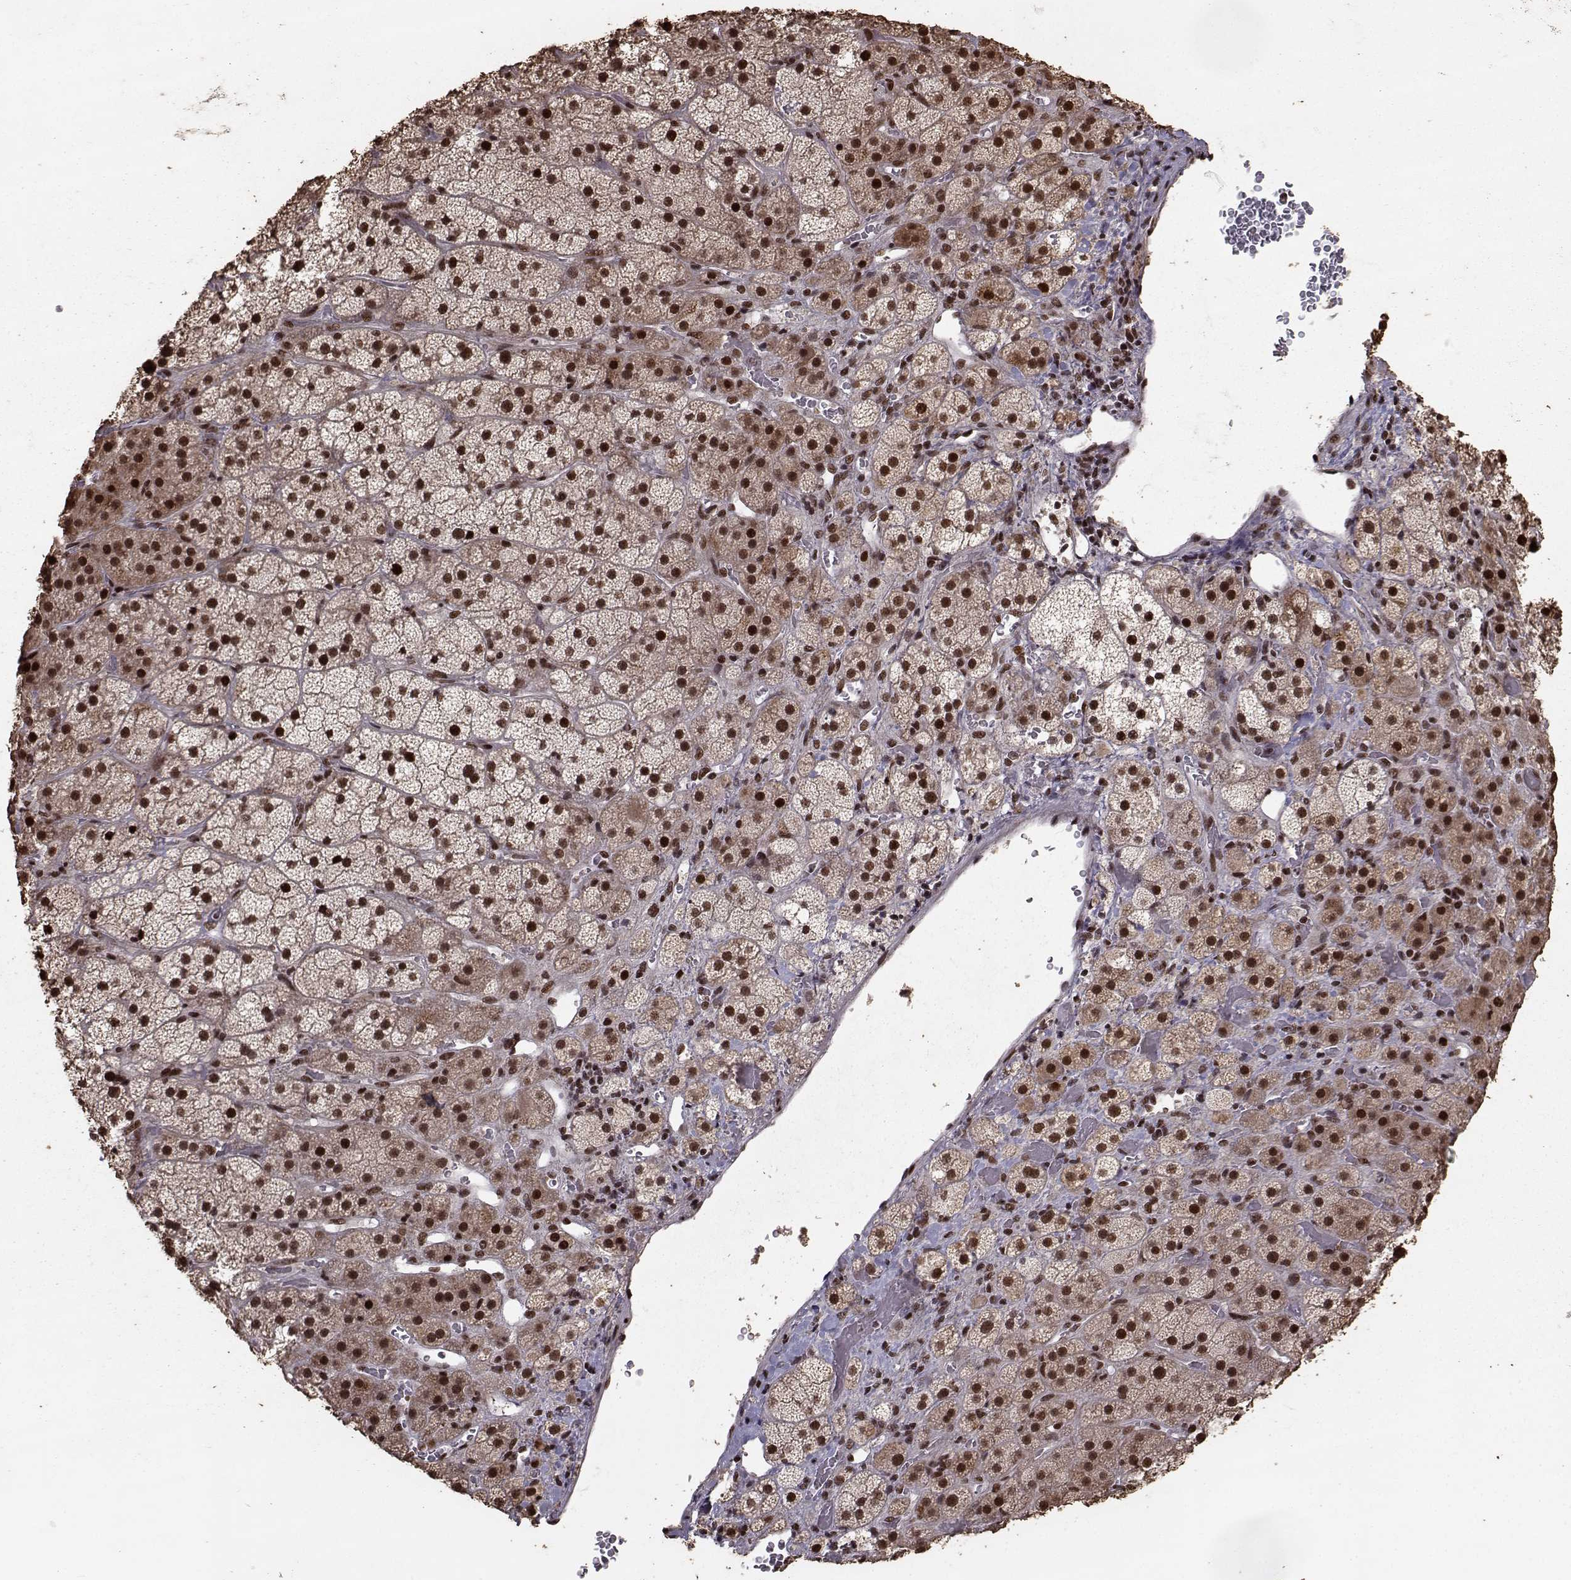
{"staining": {"intensity": "strong", "quantity": ">75%", "location": "nuclear"}, "tissue": "adrenal gland", "cell_type": "Glandular cells", "image_type": "normal", "snomed": [{"axis": "morphology", "description": "Normal tissue, NOS"}, {"axis": "topography", "description": "Adrenal gland"}], "caption": "The image exhibits a brown stain indicating the presence of a protein in the nuclear of glandular cells in adrenal gland. The staining is performed using DAB brown chromogen to label protein expression. The nuclei are counter-stained blue using hematoxylin.", "gene": "SF1", "patient": {"sex": "male", "age": 57}}